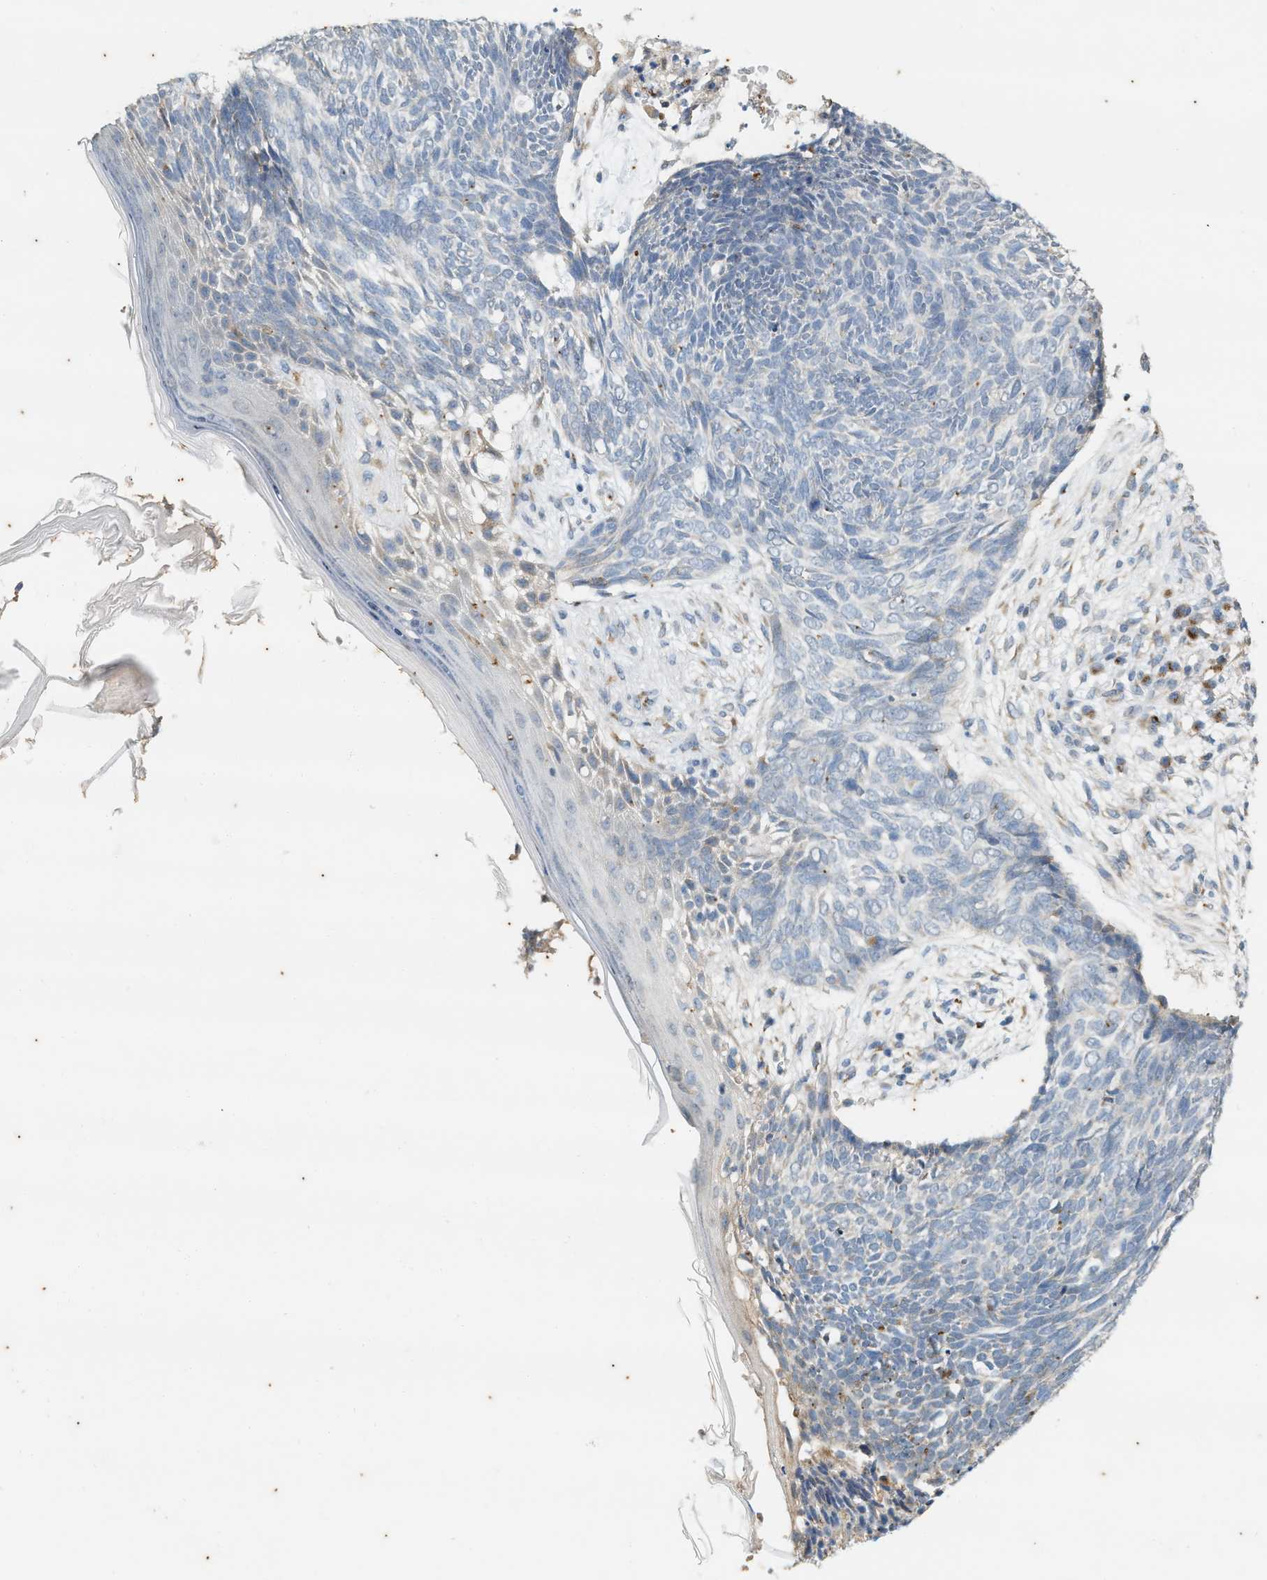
{"staining": {"intensity": "negative", "quantity": "none", "location": "none"}, "tissue": "skin cancer", "cell_type": "Tumor cells", "image_type": "cancer", "snomed": [{"axis": "morphology", "description": "Basal cell carcinoma"}, {"axis": "topography", "description": "Skin"}], "caption": "The micrograph exhibits no staining of tumor cells in skin cancer.", "gene": "CHPF2", "patient": {"sex": "female", "age": 84}}